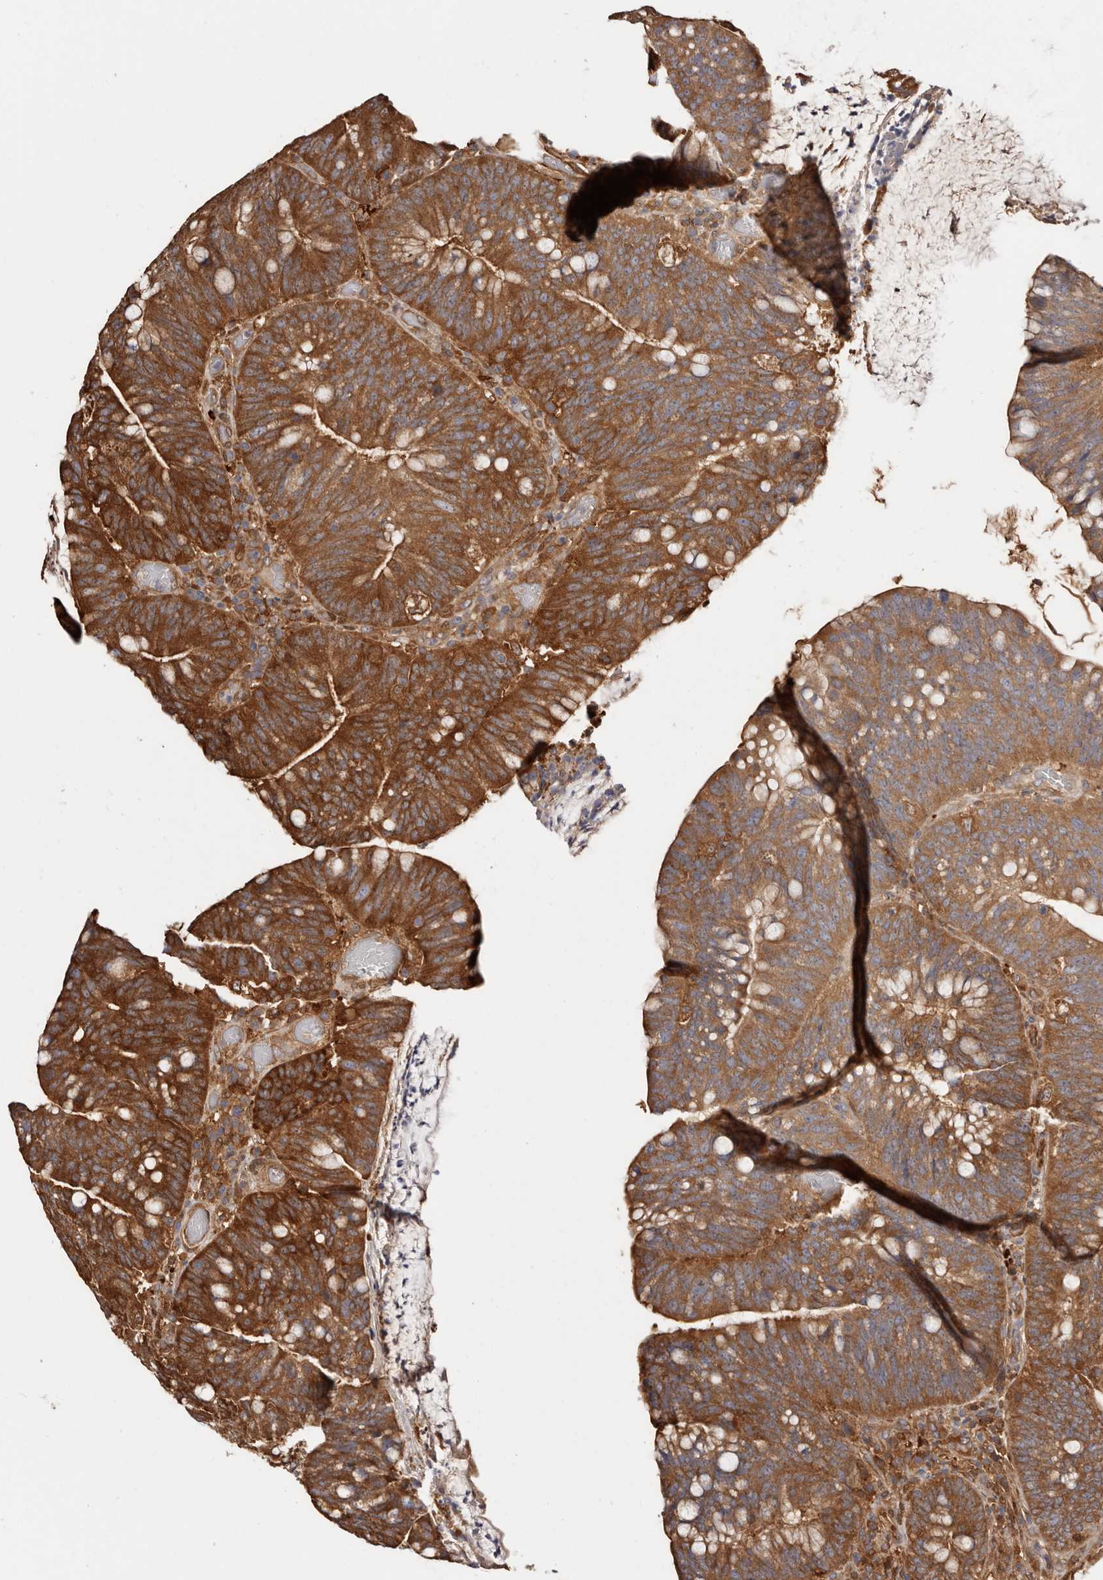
{"staining": {"intensity": "strong", "quantity": ">75%", "location": "cytoplasmic/membranous"}, "tissue": "colorectal cancer", "cell_type": "Tumor cells", "image_type": "cancer", "snomed": [{"axis": "morphology", "description": "Adenocarcinoma, NOS"}, {"axis": "topography", "description": "Colon"}], "caption": "Human adenocarcinoma (colorectal) stained with a brown dye displays strong cytoplasmic/membranous positive staining in approximately >75% of tumor cells.", "gene": "LAP3", "patient": {"sex": "female", "age": 66}}